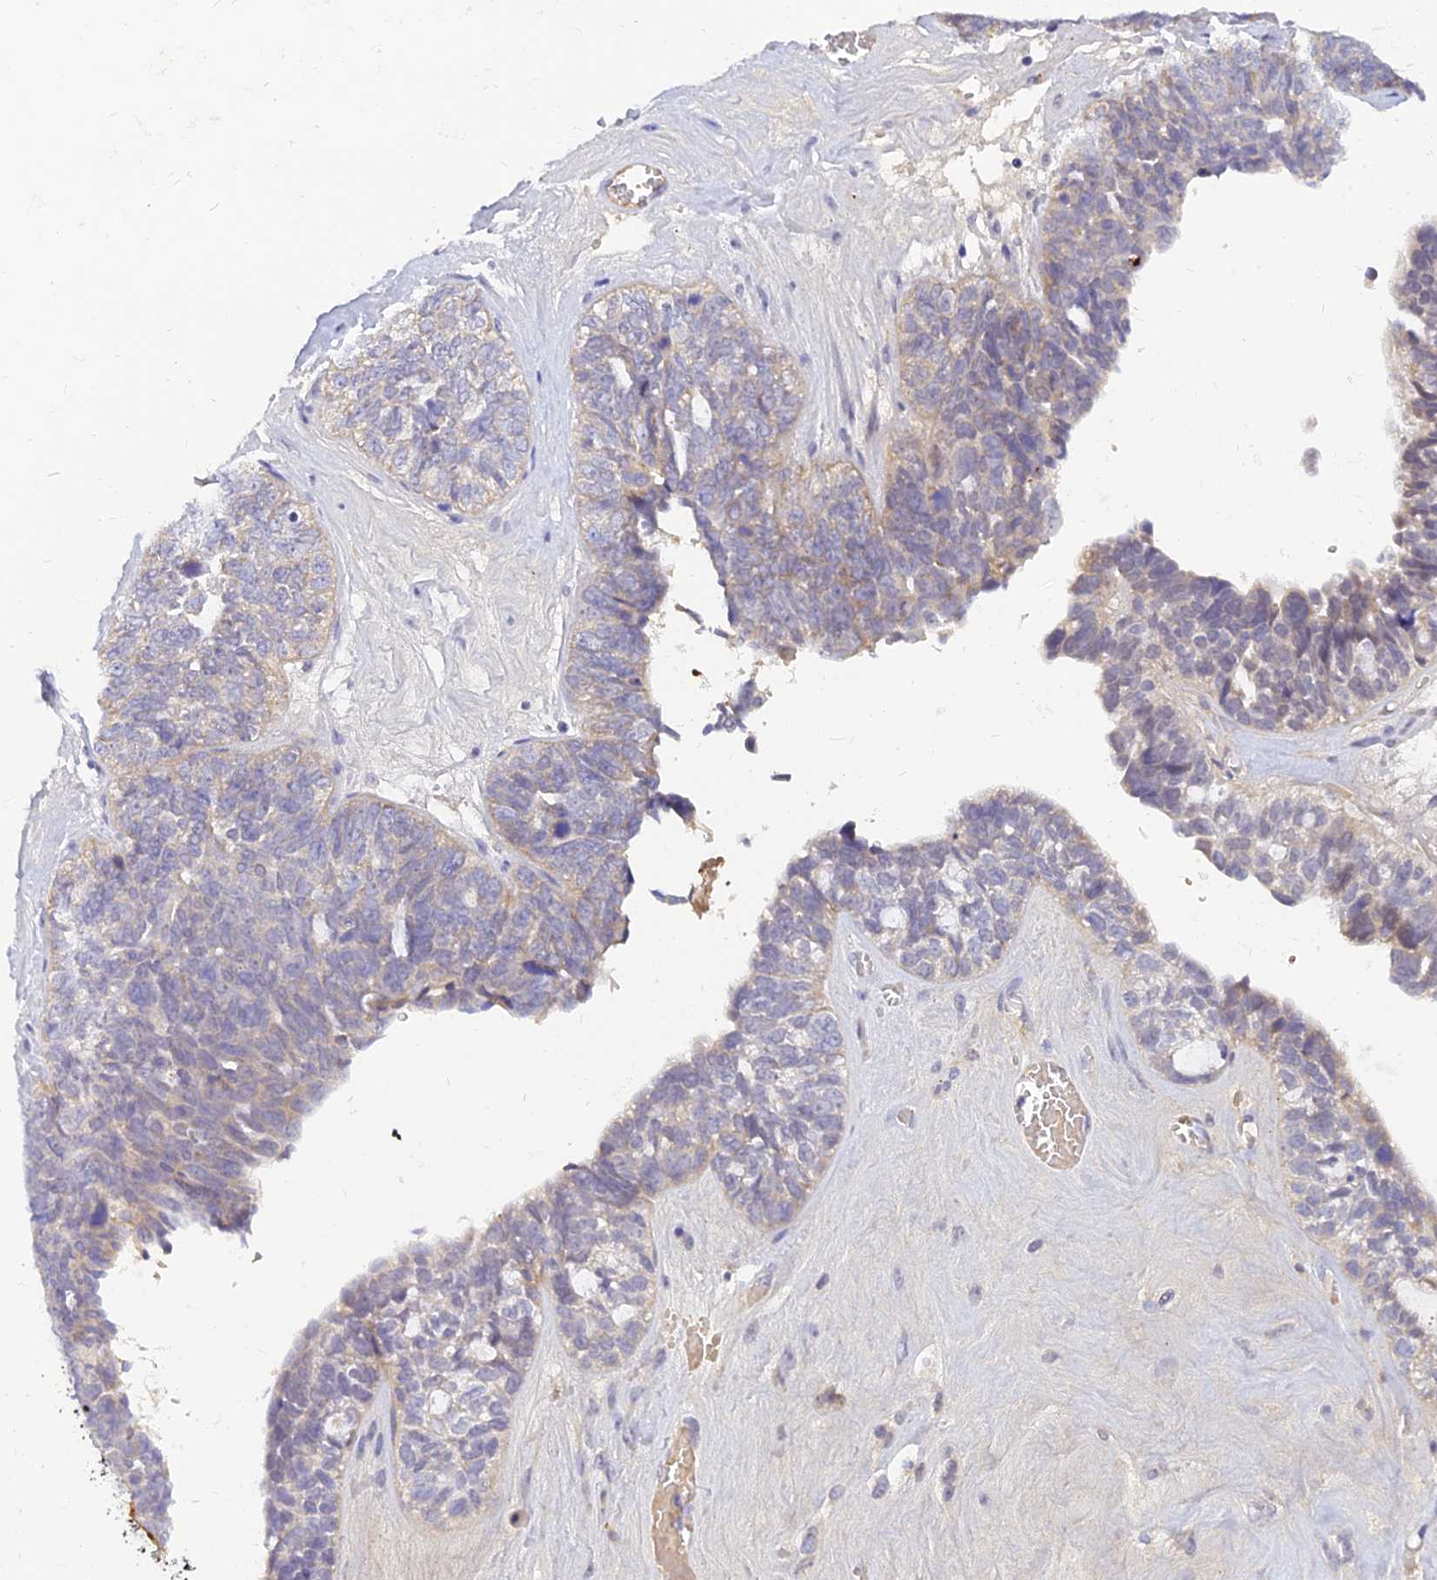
{"staining": {"intensity": "weak", "quantity": "<25%", "location": "cytoplasmic/membranous"}, "tissue": "ovarian cancer", "cell_type": "Tumor cells", "image_type": "cancer", "snomed": [{"axis": "morphology", "description": "Cystadenocarcinoma, serous, NOS"}, {"axis": "topography", "description": "Ovary"}], "caption": "Human ovarian cancer (serous cystadenocarcinoma) stained for a protein using immunohistochemistry displays no expression in tumor cells.", "gene": "ANKS4B", "patient": {"sex": "female", "age": 79}}